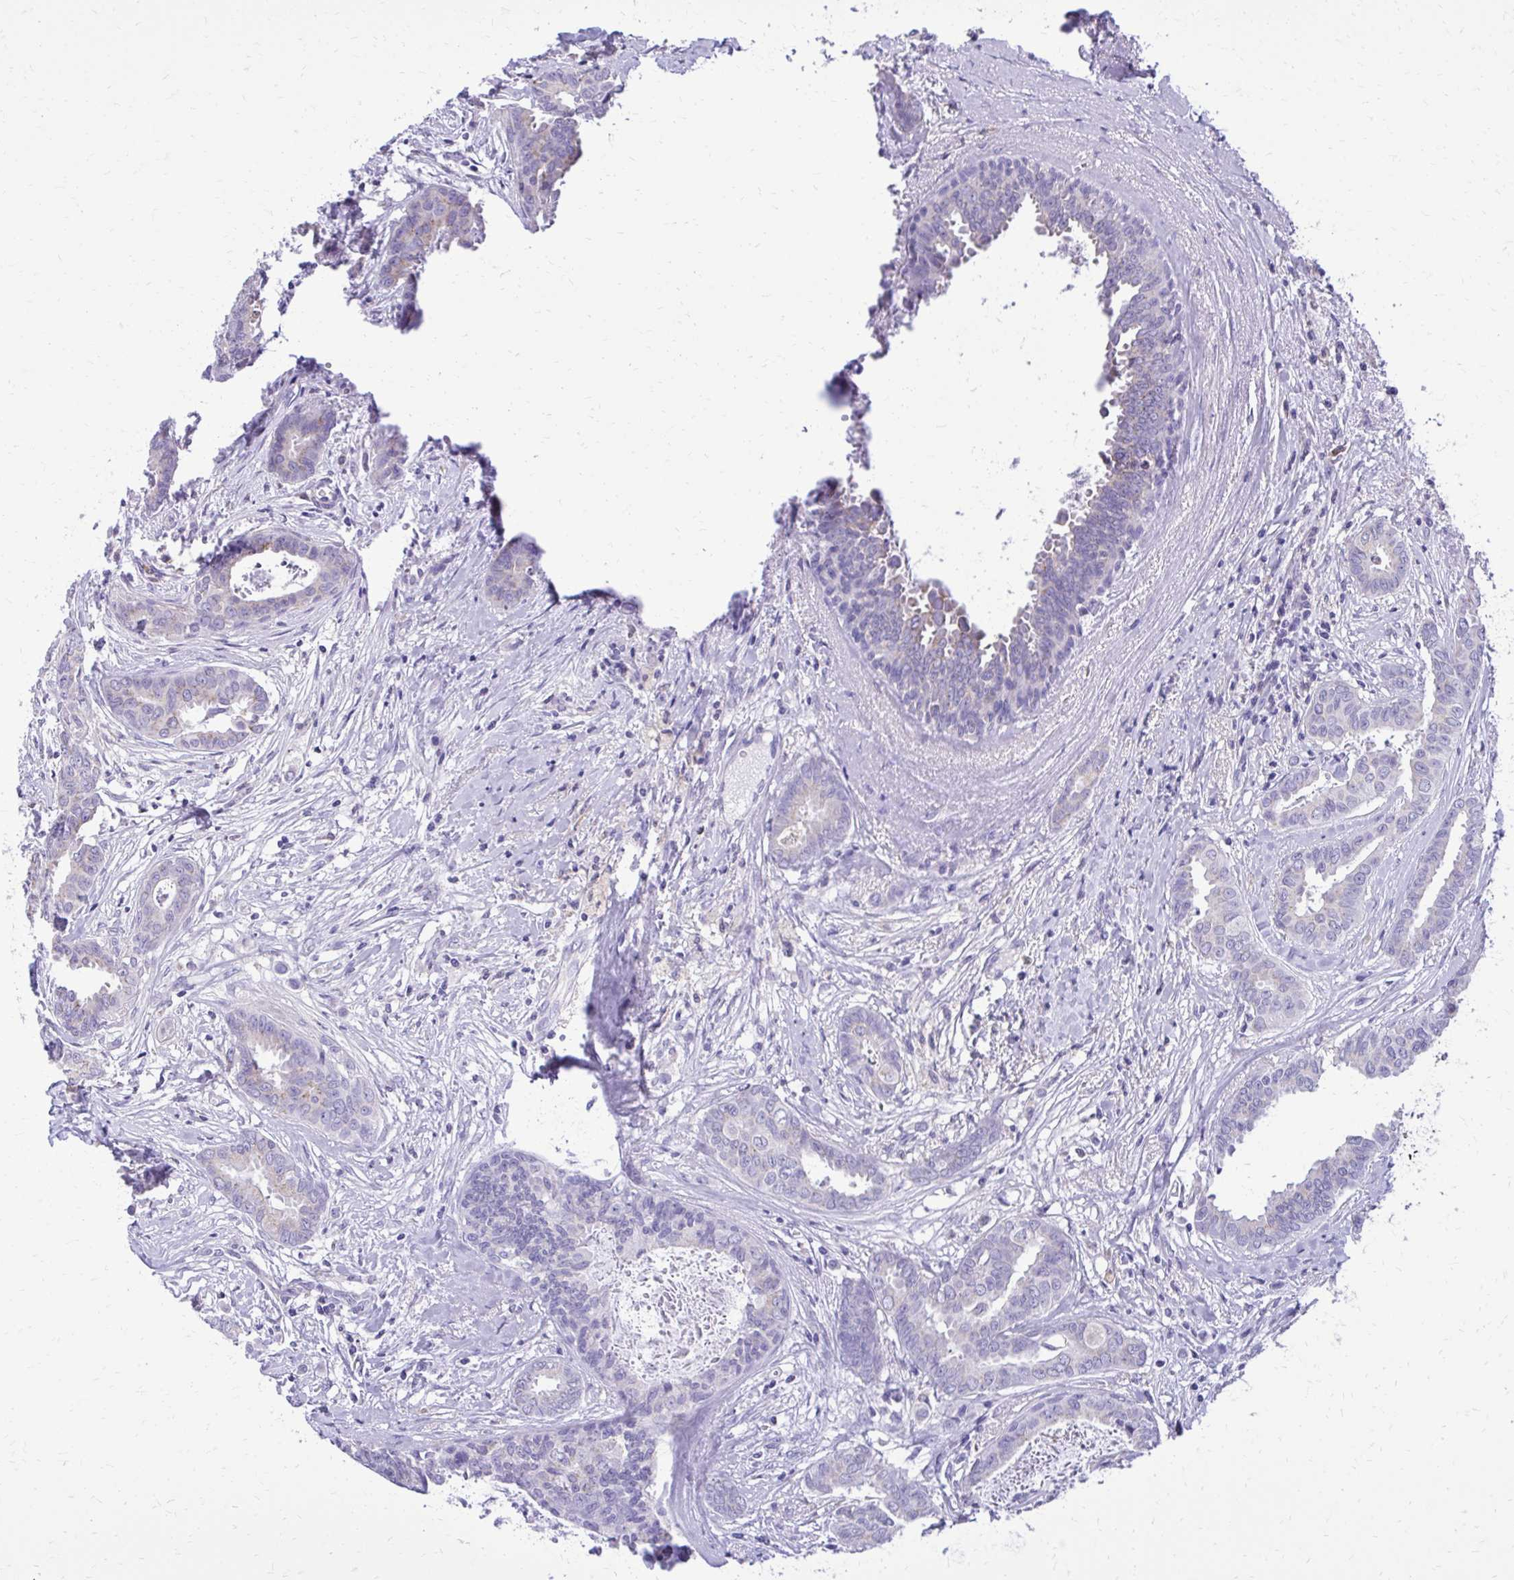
{"staining": {"intensity": "negative", "quantity": "none", "location": "none"}, "tissue": "breast cancer", "cell_type": "Tumor cells", "image_type": "cancer", "snomed": [{"axis": "morphology", "description": "Duct carcinoma"}, {"axis": "topography", "description": "Breast"}], "caption": "Tumor cells show no significant protein expression in invasive ductal carcinoma (breast).", "gene": "CAT", "patient": {"sex": "female", "age": 45}}